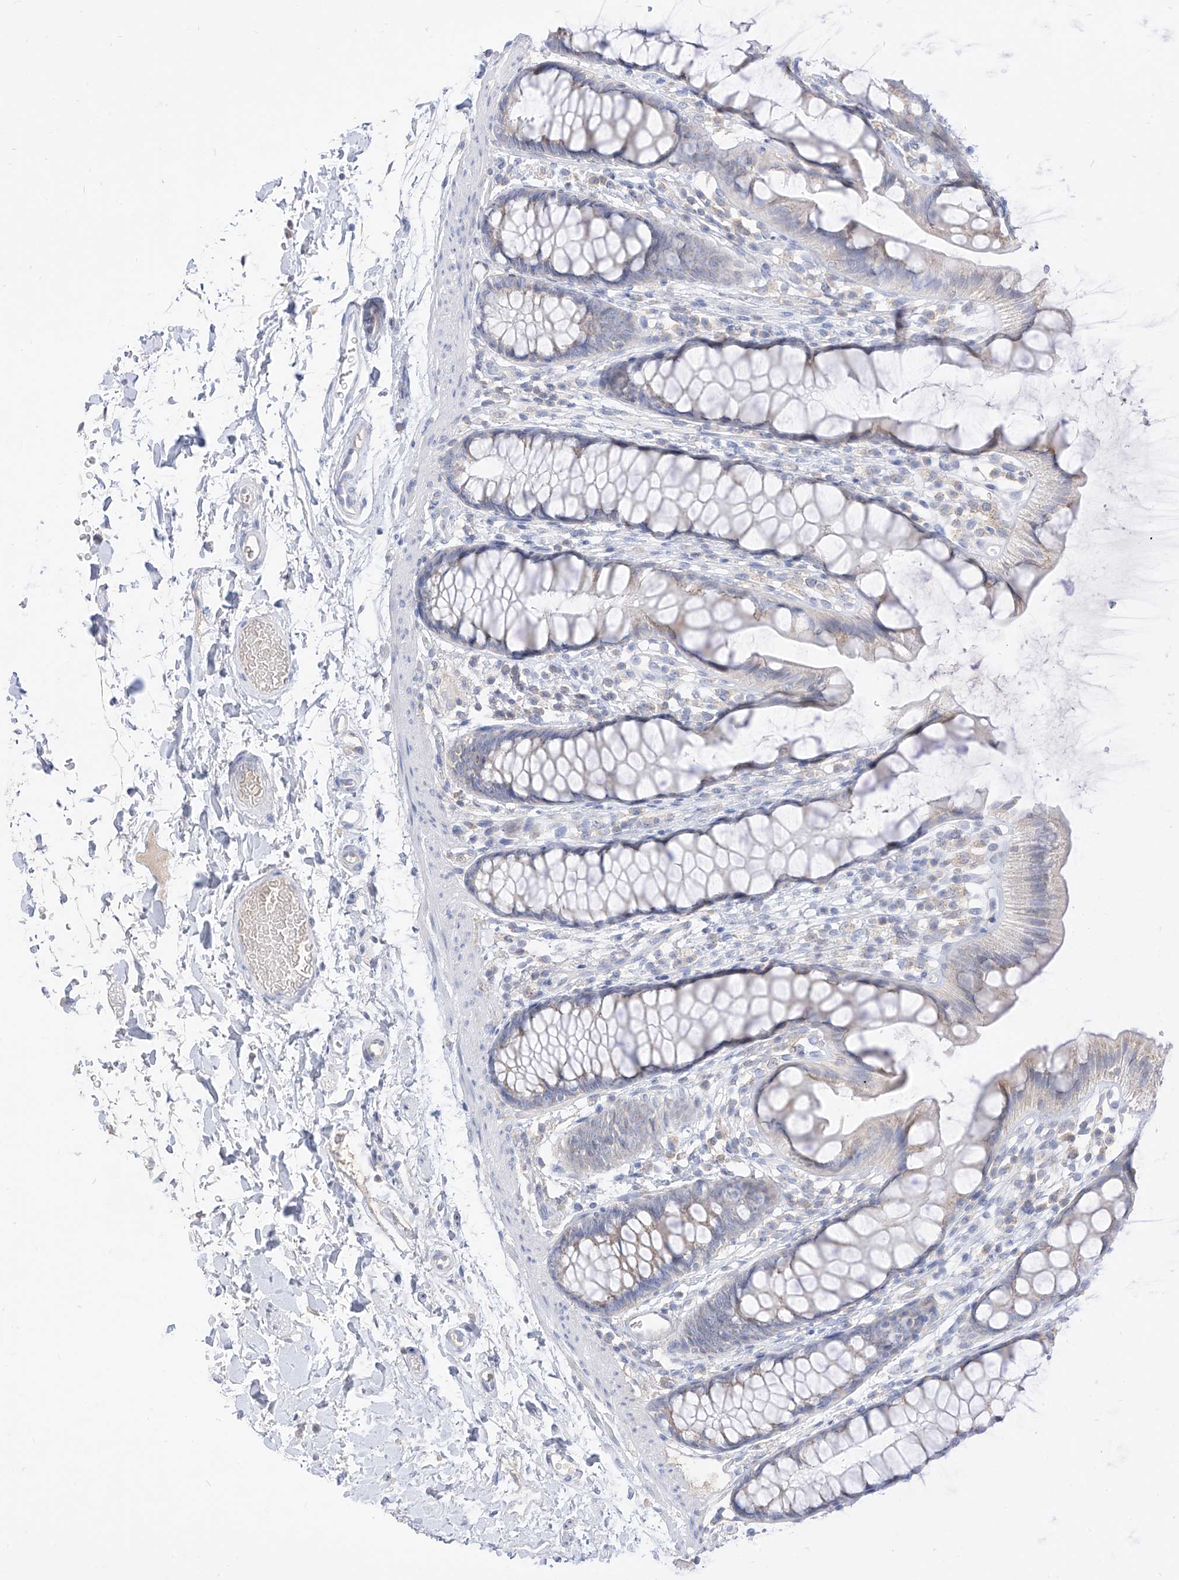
{"staining": {"intensity": "weak", "quantity": "<25%", "location": "cytoplasmic/membranous"}, "tissue": "rectum", "cell_type": "Glandular cells", "image_type": "normal", "snomed": [{"axis": "morphology", "description": "Normal tissue, NOS"}, {"axis": "topography", "description": "Rectum"}], "caption": "DAB (3,3'-diaminobenzidine) immunohistochemical staining of unremarkable human rectum demonstrates no significant expression in glandular cells.", "gene": "RASA2", "patient": {"sex": "female", "age": 65}}